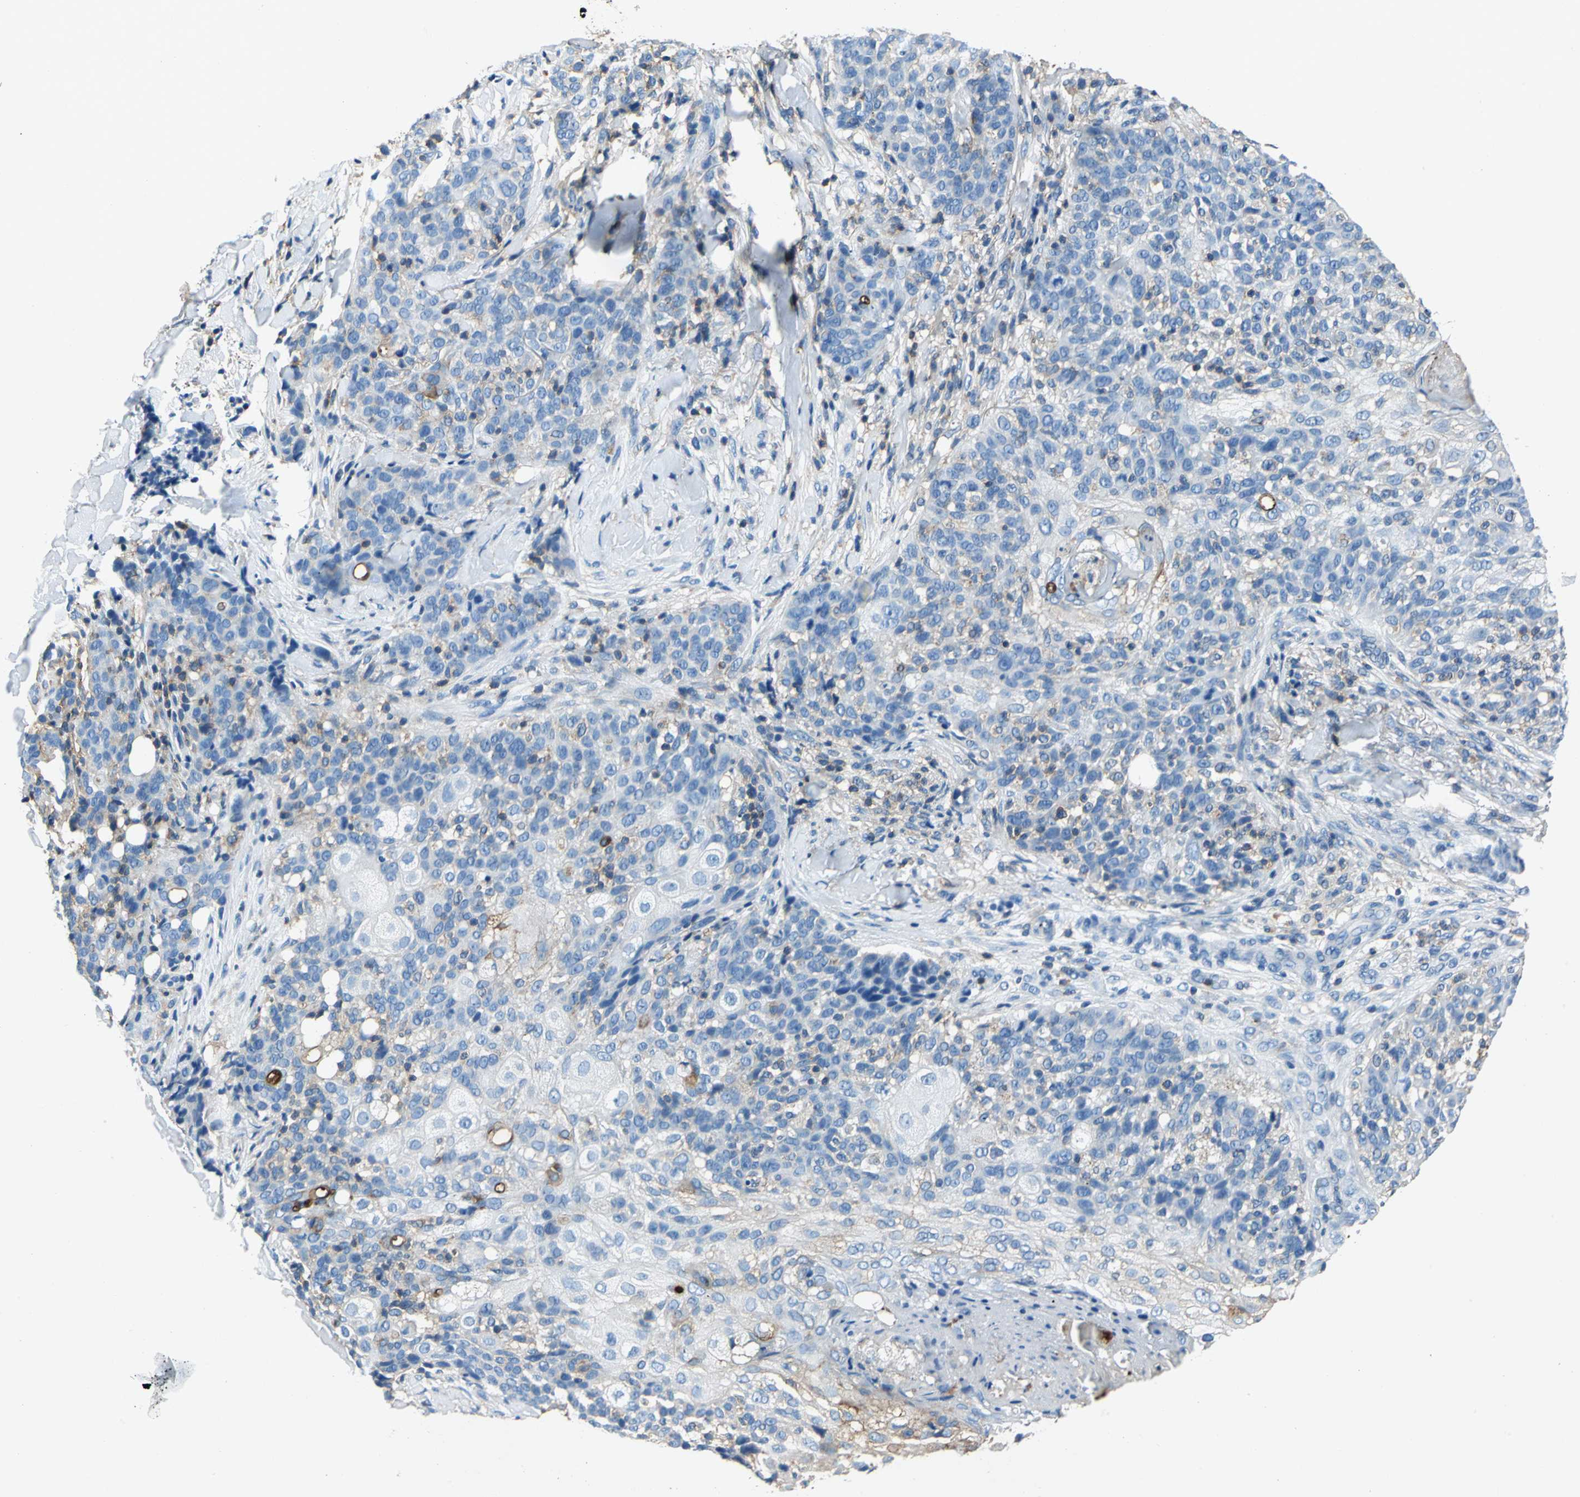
{"staining": {"intensity": "weak", "quantity": "25%-75%", "location": "cytoplasmic/membranous"}, "tissue": "skin cancer", "cell_type": "Tumor cells", "image_type": "cancer", "snomed": [{"axis": "morphology", "description": "Normal tissue, NOS"}, {"axis": "morphology", "description": "Squamous cell carcinoma, NOS"}, {"axis": "topography", "description": "Skin"}], "caption": "This is a photomicrograph of immunohistochemistry staining of skin cancer, which shows weak positivity in the cytoplasmic/membranous of tumor cells.", "gene": "SEPTIN6", "patient": {"sex": "female", "age": 83}}